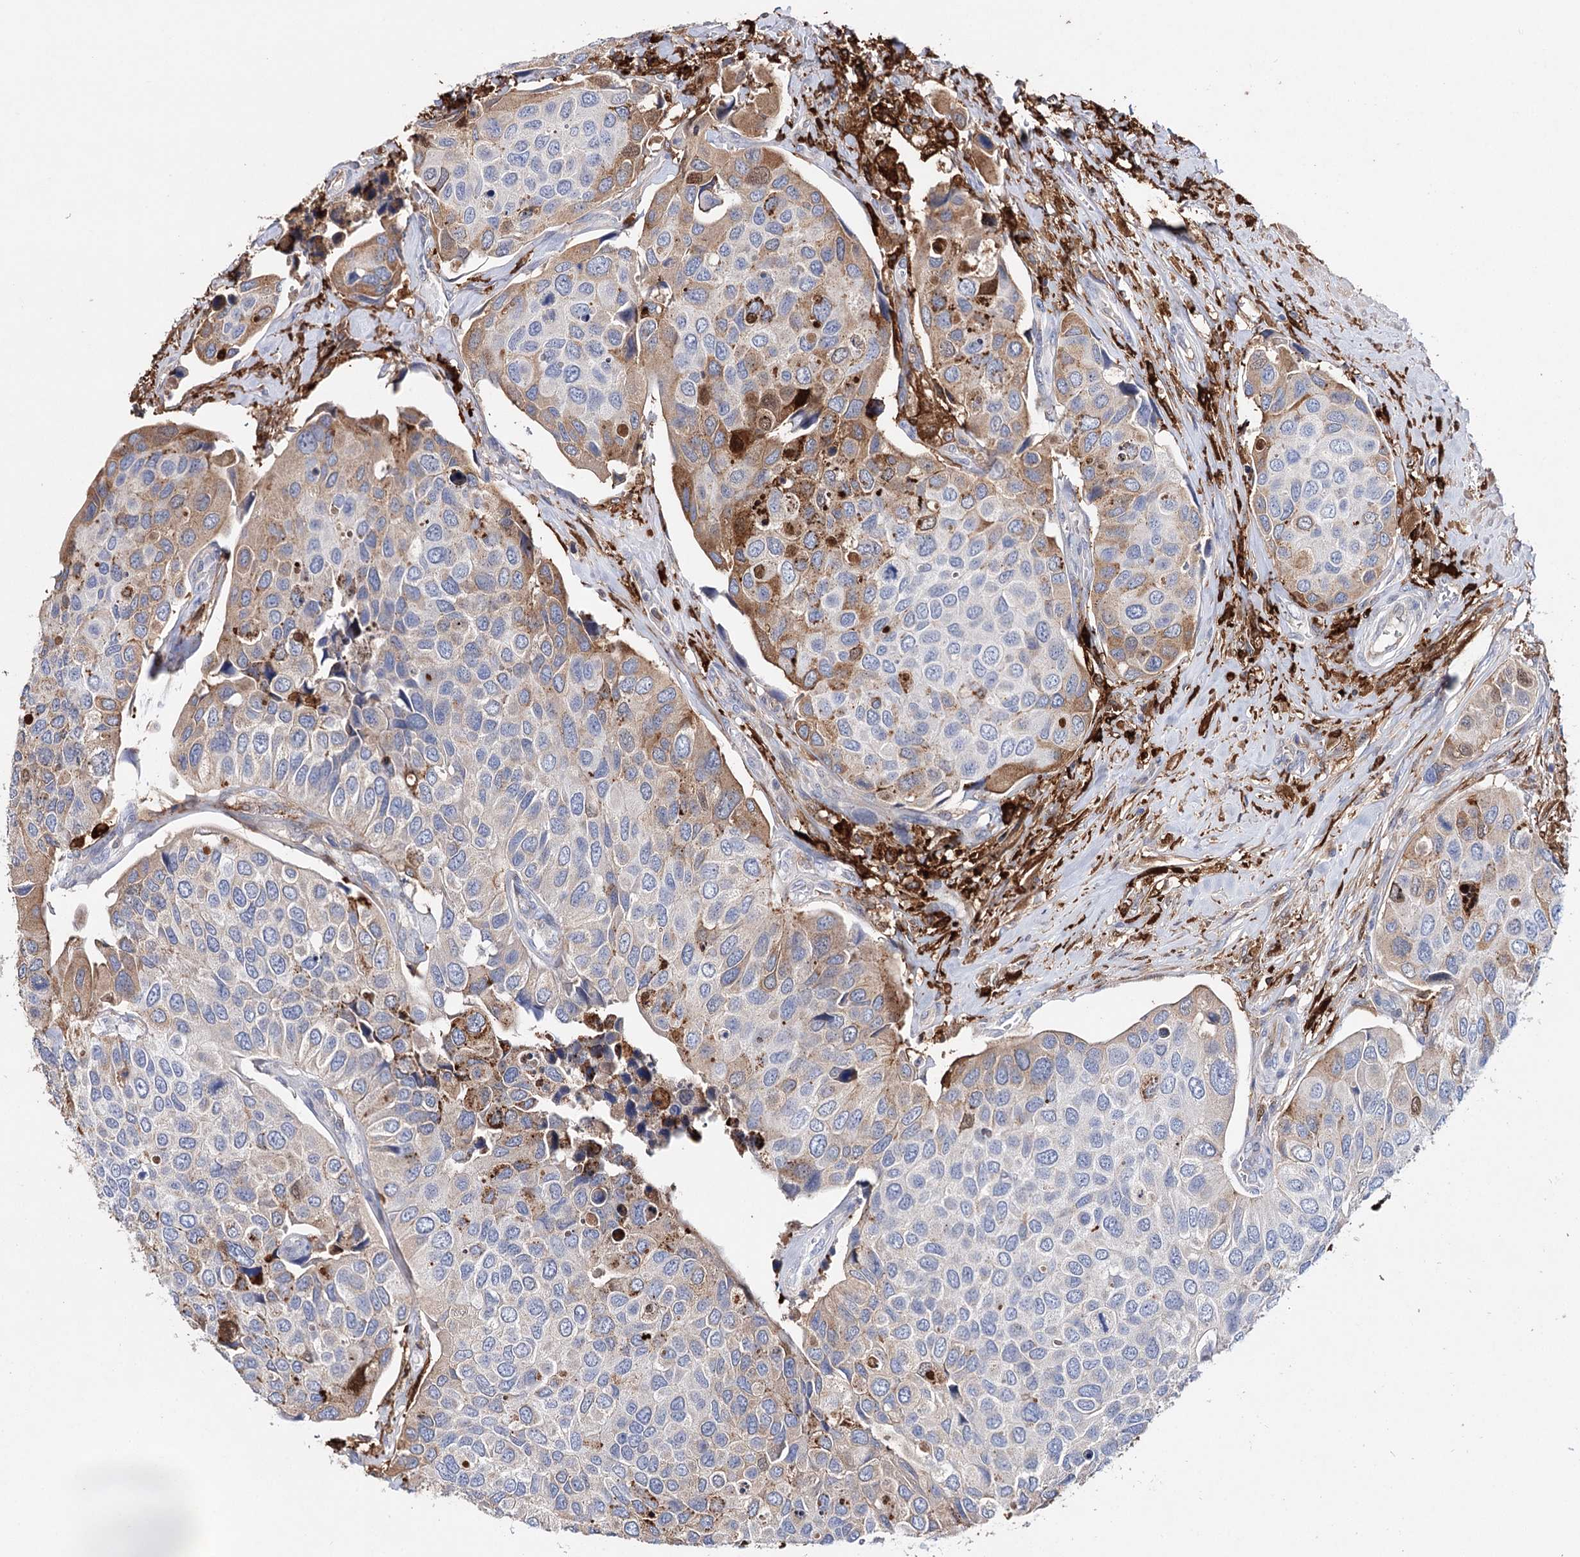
{"staining": {"intensity": "strong", "quantity": "<25%", "location": "cytoplasmic/membranous"}, "tissue": "urothelial cancer", "cell_type": "Tumor cells", "image_type": "cancer", "snomed": [{"axis": "morphology", "description": "Urothelial carcinoma, High grade"}, {"axis": "topography", "description": "Urinary bladder"}], "caption": "Brown immunohistochemical staining in human urothelial carcinoma (high-grade) displays strong cytoplasmic/membranous positivity in approximately <25% of tumor cells. Immunohistochemistry (ihc) stains the protein of interest in brown and the nuclei are stained blue.", "gene": "CFAP46", "patient": {"sex": "male", "age": 74}}